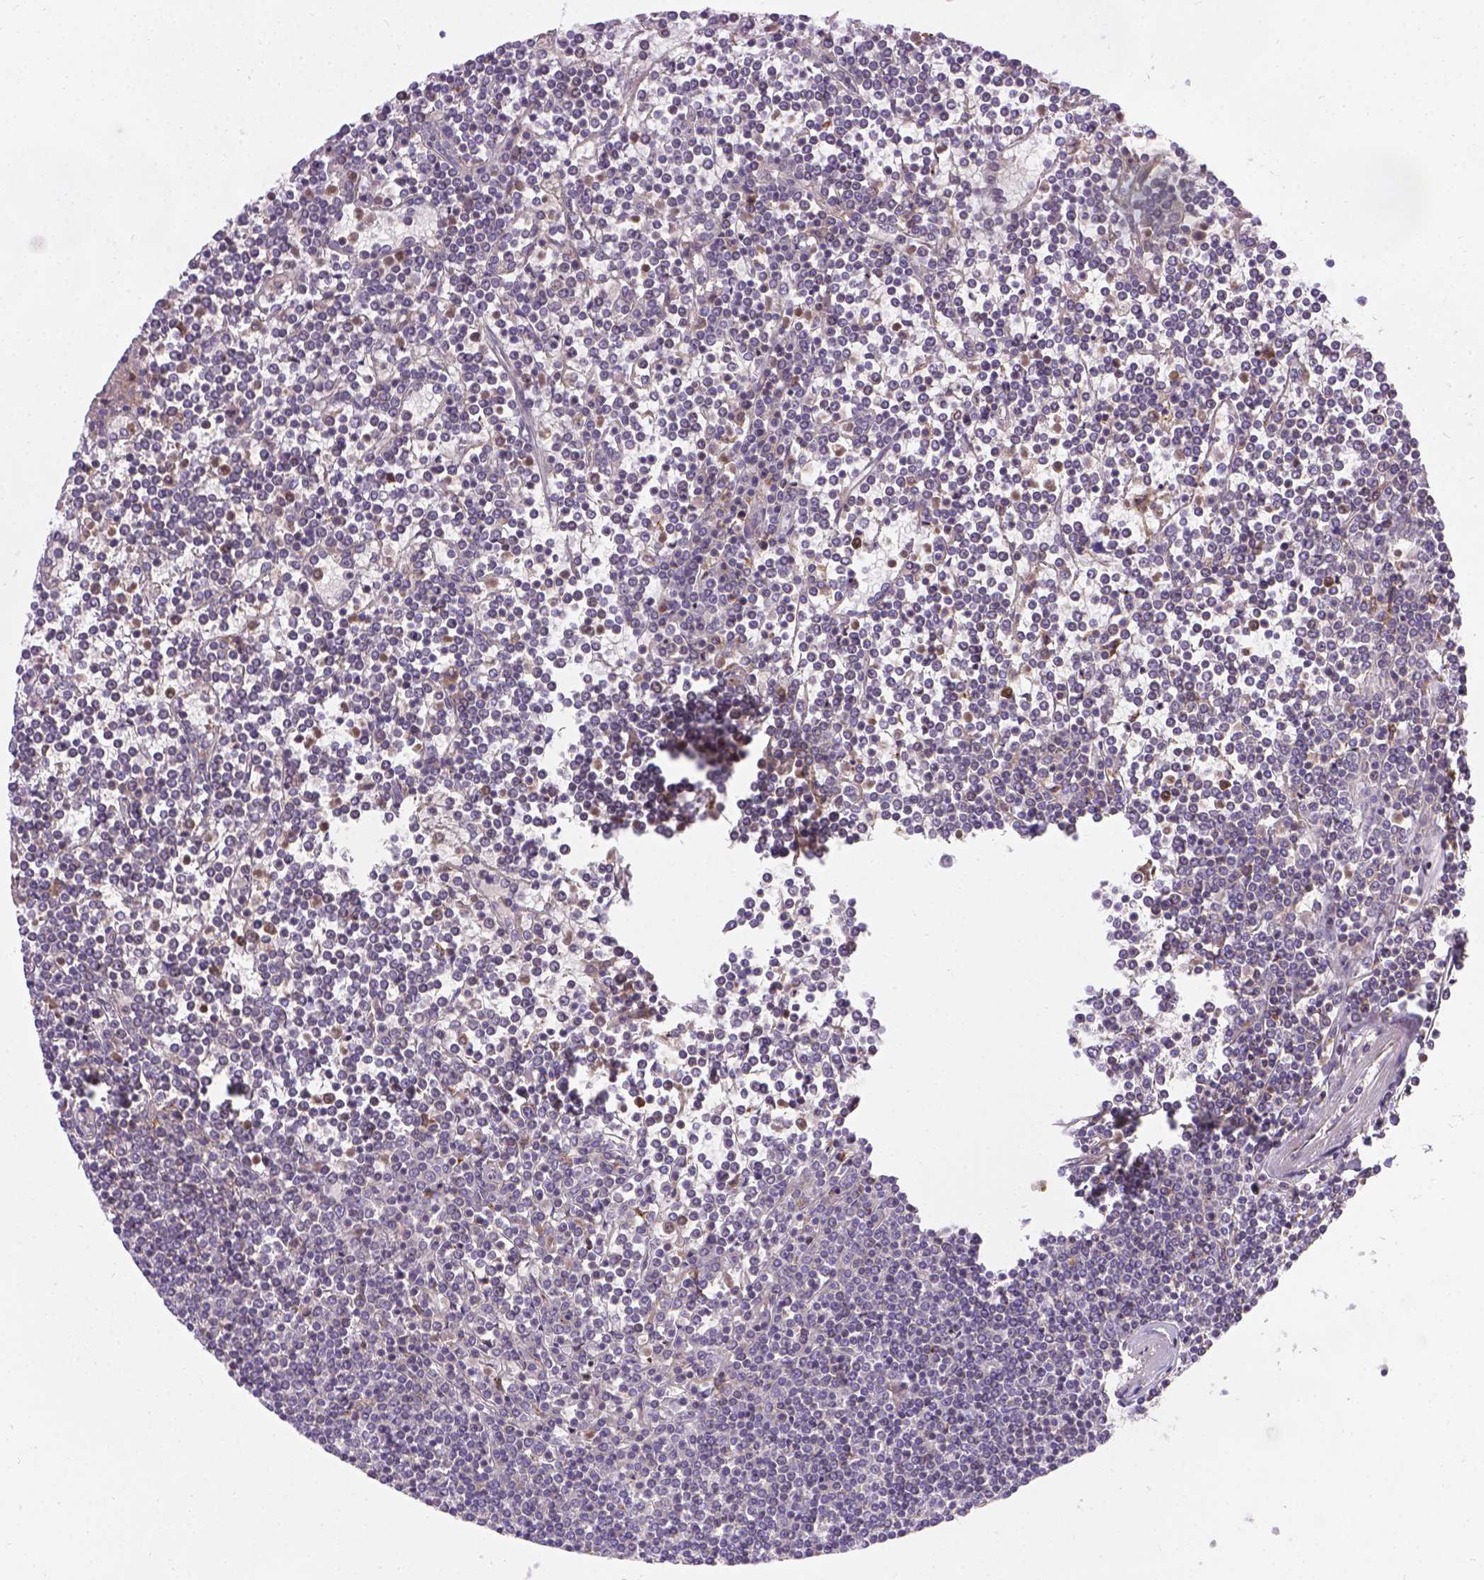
{"staining": {"intensity": "negative", "quantity": "none", "location": "none"}, "tissue": "lymphoma", "cell_type": "Tumor cells", "image_type": "cancer", "snomed": [{"axis": "morphology", "description": "Malignant lymphoma, non-Hodgkin's type, Low grade"}, {"axis": "topography", "description": "Spleen"}], "caption": "Immunohistochemical staining of human lymphoma shows no significant expression in tumor cells.", "gene": "TM4SF18", "patient": {"sex": "female", "age": 19}}